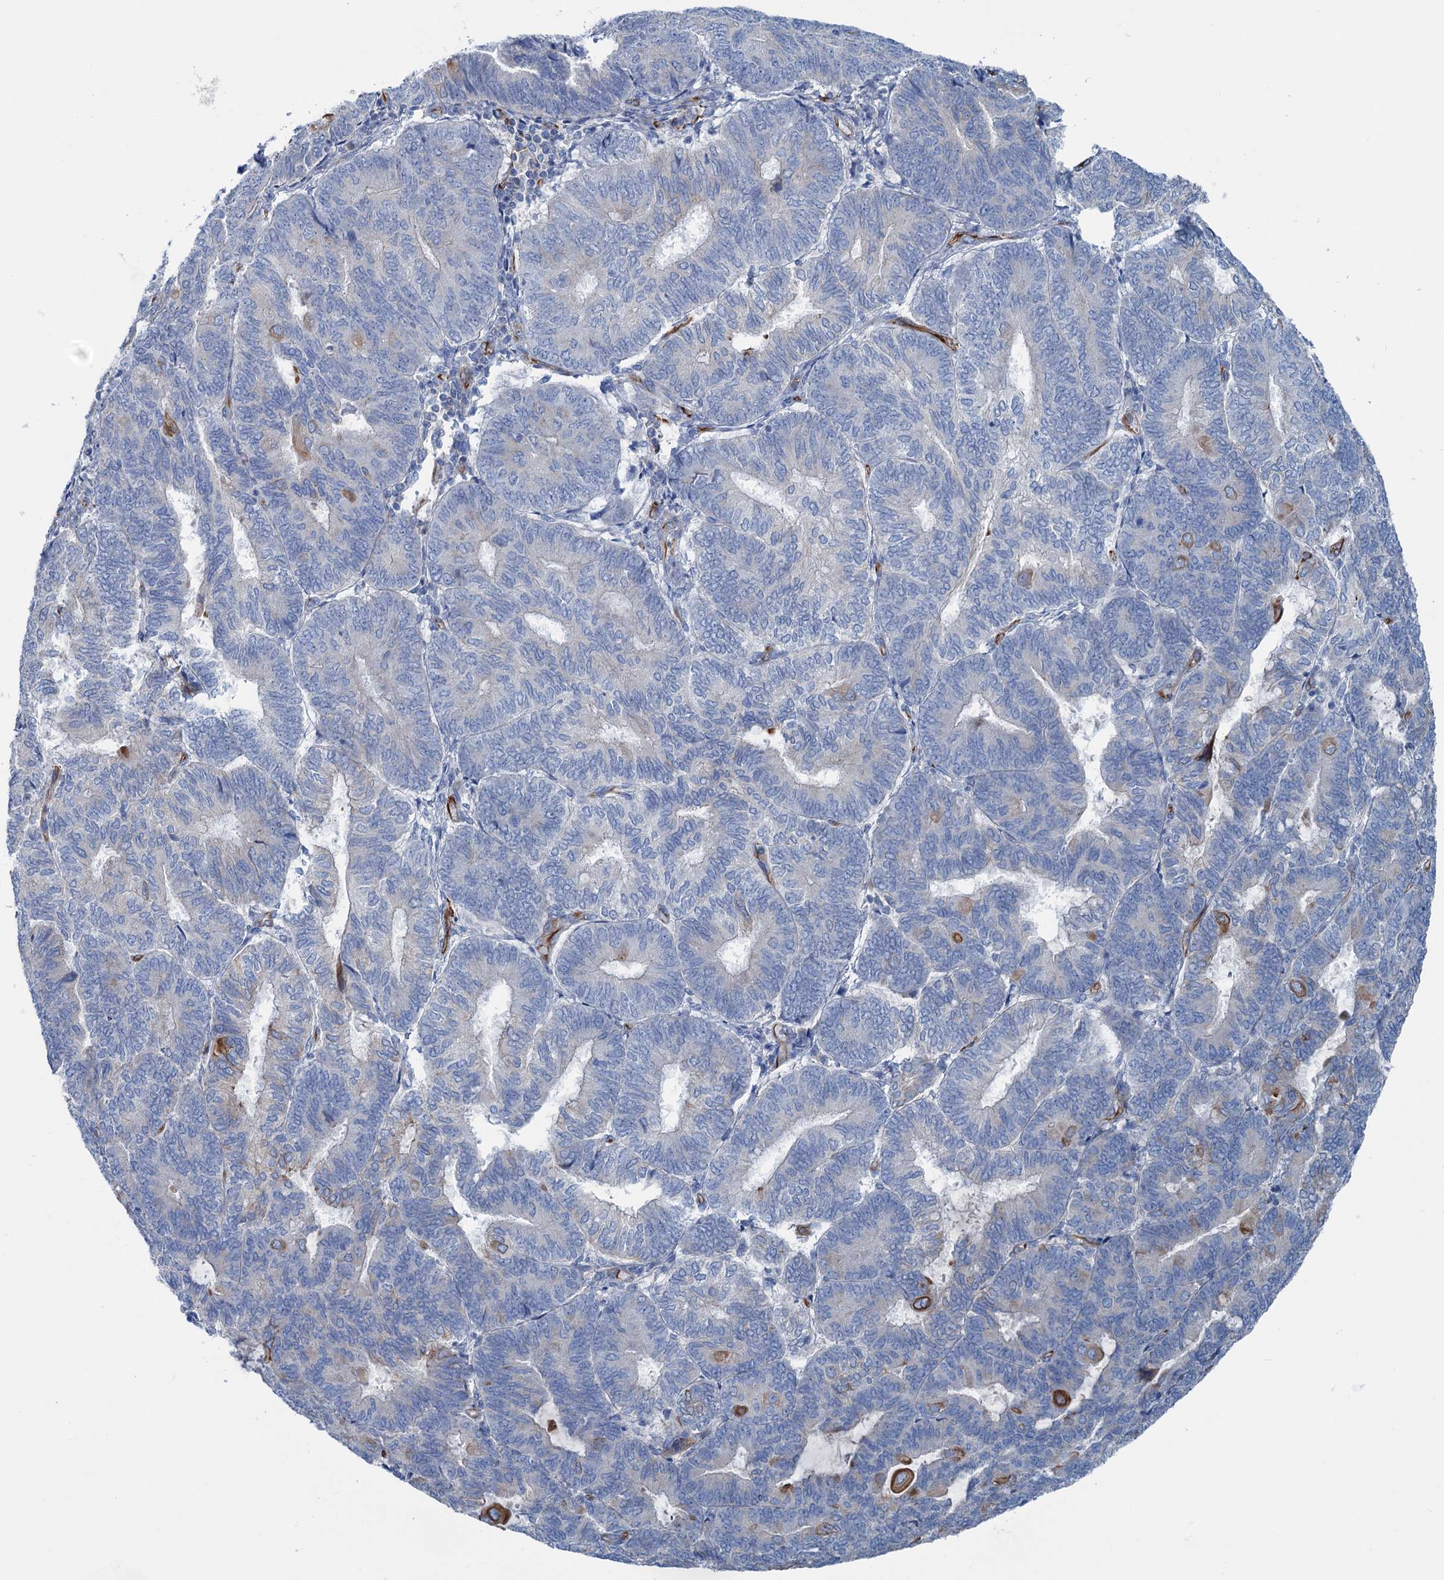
{"staining": {"intensity": "moderate", "quantity": "<25%", "location": "cytoplasmic/membranous"}, "tissue": "endometrial cancer", "cell_type": "Tumor cells", "image_type": "cancer", "snomed": [{"axis": "morphology", "description": "Adenocarcinoma, NOS"}, {"axis": "topography", "description": "Endometrium"}], "caption": "Protein analysis of adenocarcinoma (endometrial) tissue shows moderate cytoplasmic/membranous staining in approximately <25% of tumor cells.", "gene": "CALCOCO1", "patient": {"sex": "female", "age": 81}}